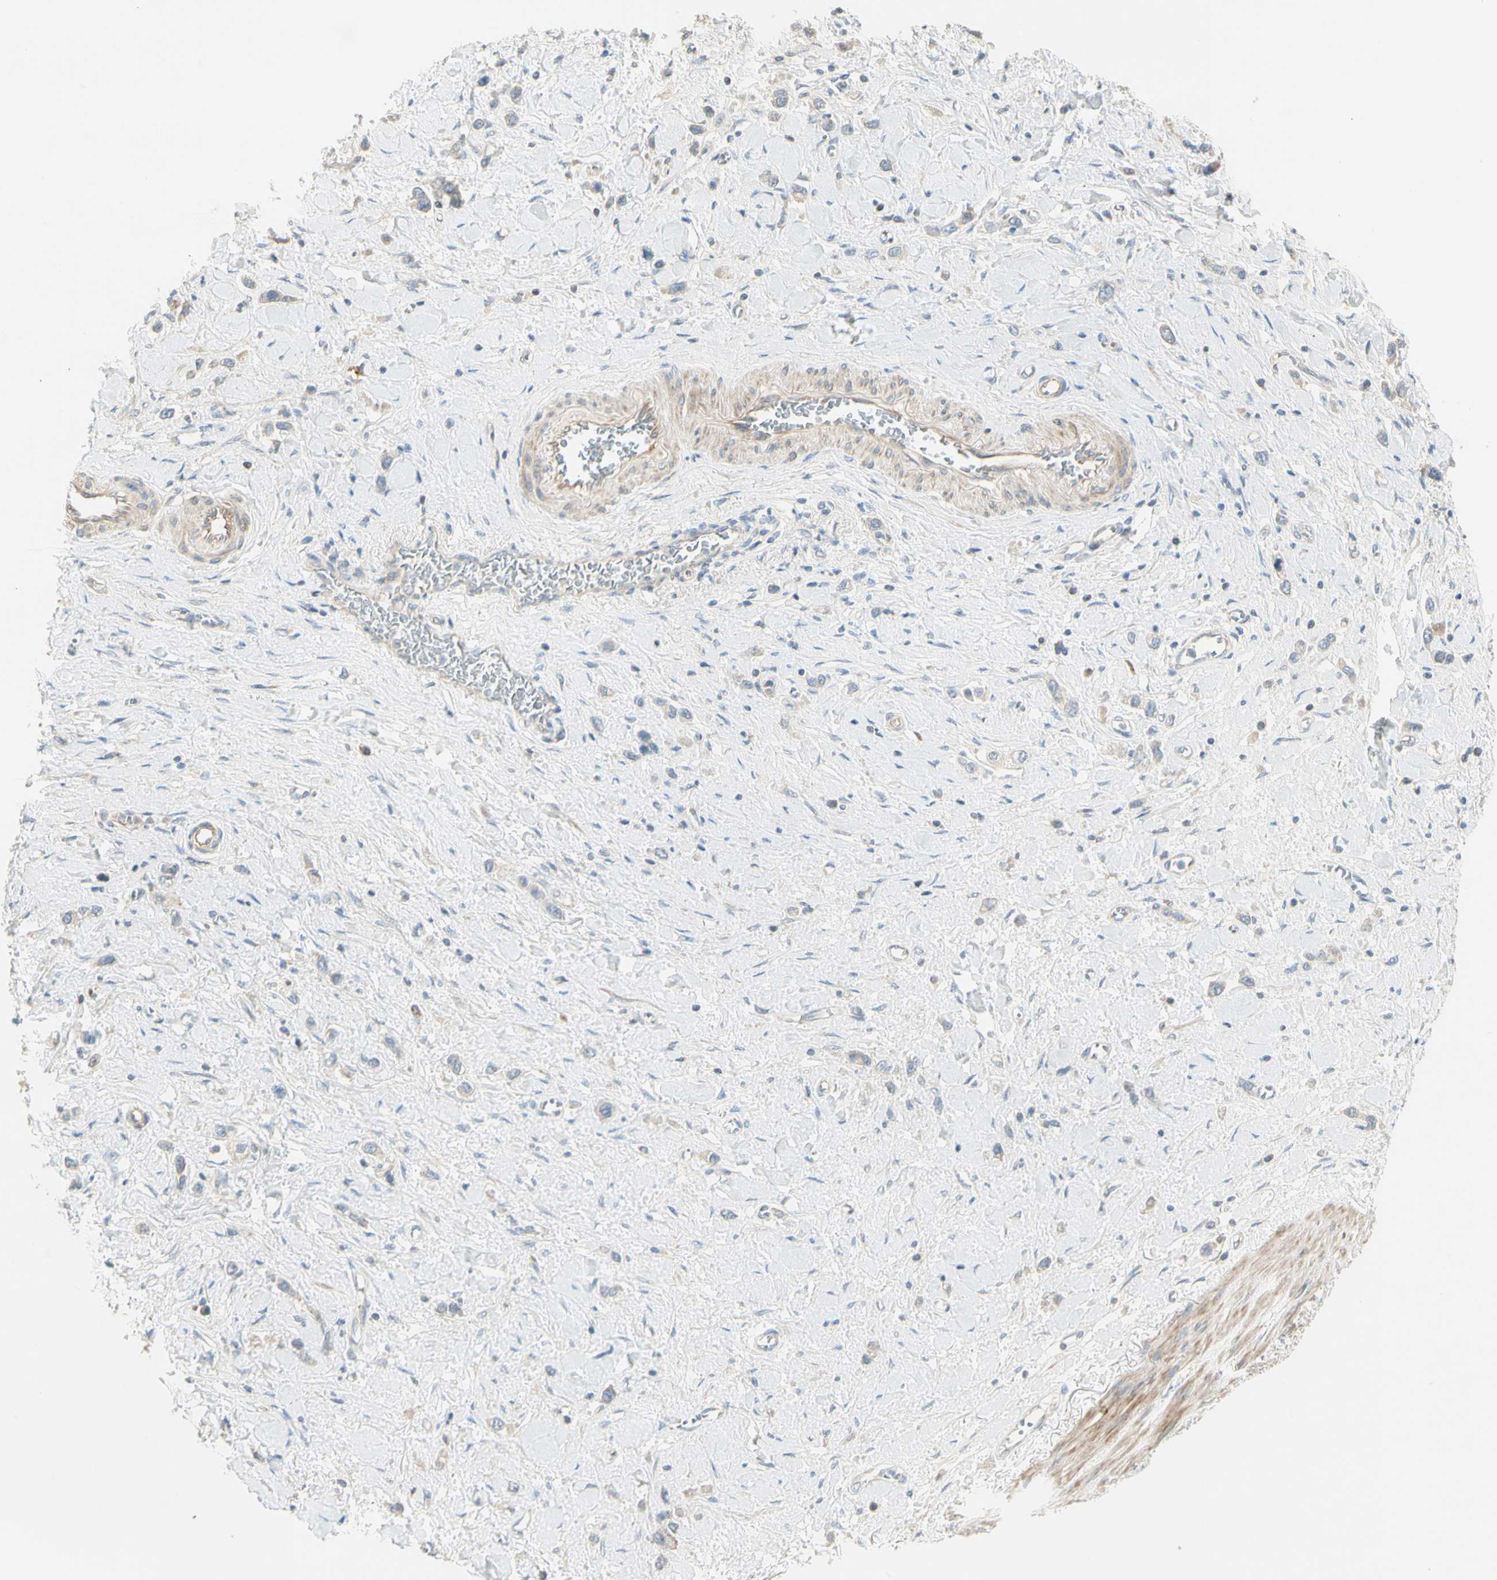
{"staining": {"intensity": "negative", "quantity": "none", "location": "none"}, "tissue": "stomach cancer", "cell_type": "Tumor cells", "image_type": "cancer", "snomed": [{"axis": "morphology", "description": "Normal tissue, NOS"}, {"axis": "morphology", "description": "Adenocarcinoma, NOS"}, {"axis": "topography", "description": "Stomach, upper"}, {"axis": "topography", "description": "Stomach"}], "caption": "This is an immunohistochemistry image of adenocarcinoma (stomach). There is no positivity in tumor cells.", "gene": "ADGRA3", "patient": {"sex": "female", "age": 65}}